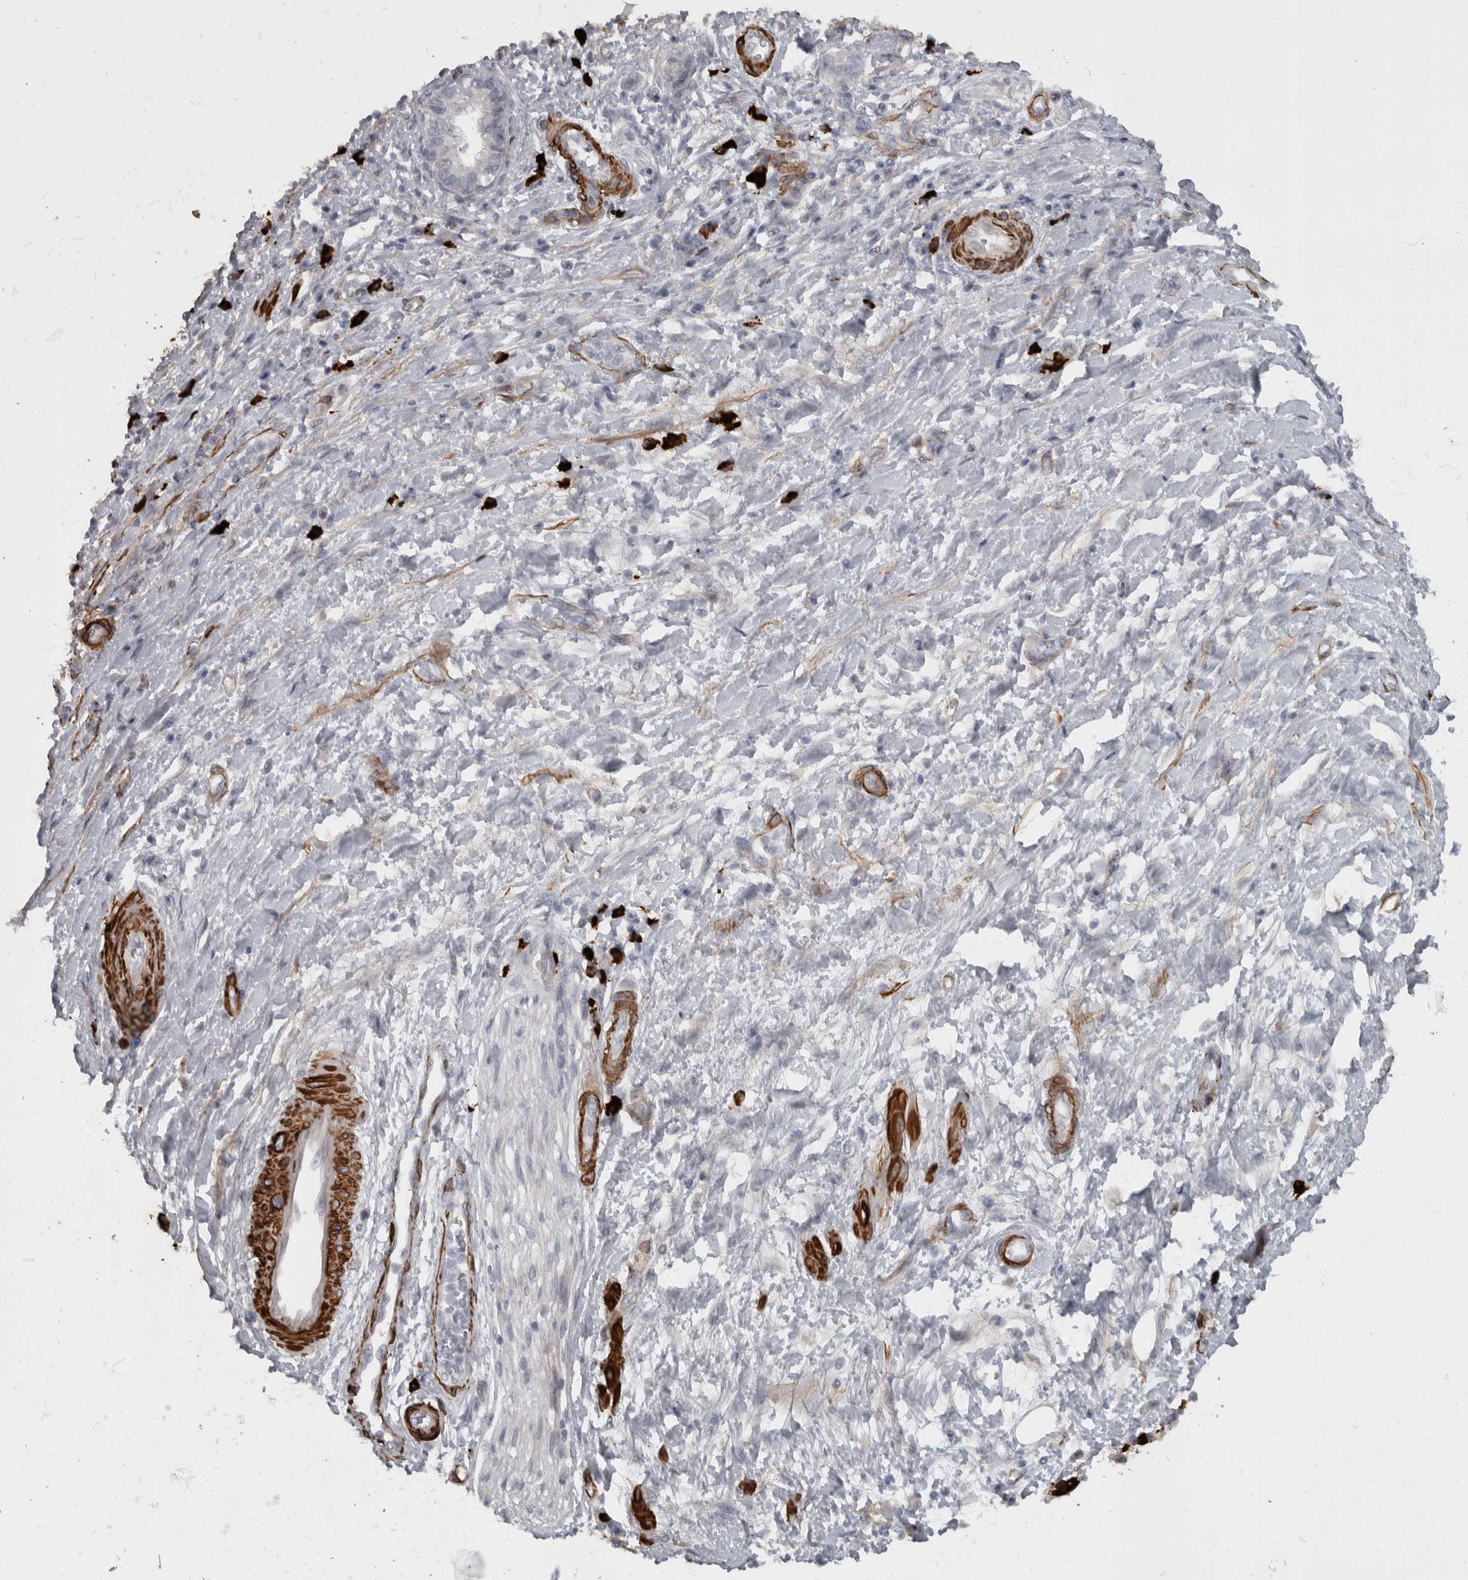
{"staining": {"intensity": "negative", "quantity": "none", "location": "none"}, "tissue": "pancreatic cancer", "cell_type": "Tumor cells", "image_type": "cancer", "snomed": [{"axis": "morphology", "description": "Adenocarcinoma, NOS"}, {"axis": "topography", "description": "Pancreas"}], "caption": "Protein analysis of adenocarcinoma (pancreatic) demonstrates no significant expression in tumor cells.", "gene": "MASTL", "patient": {"sex": "female", "age": 73}}